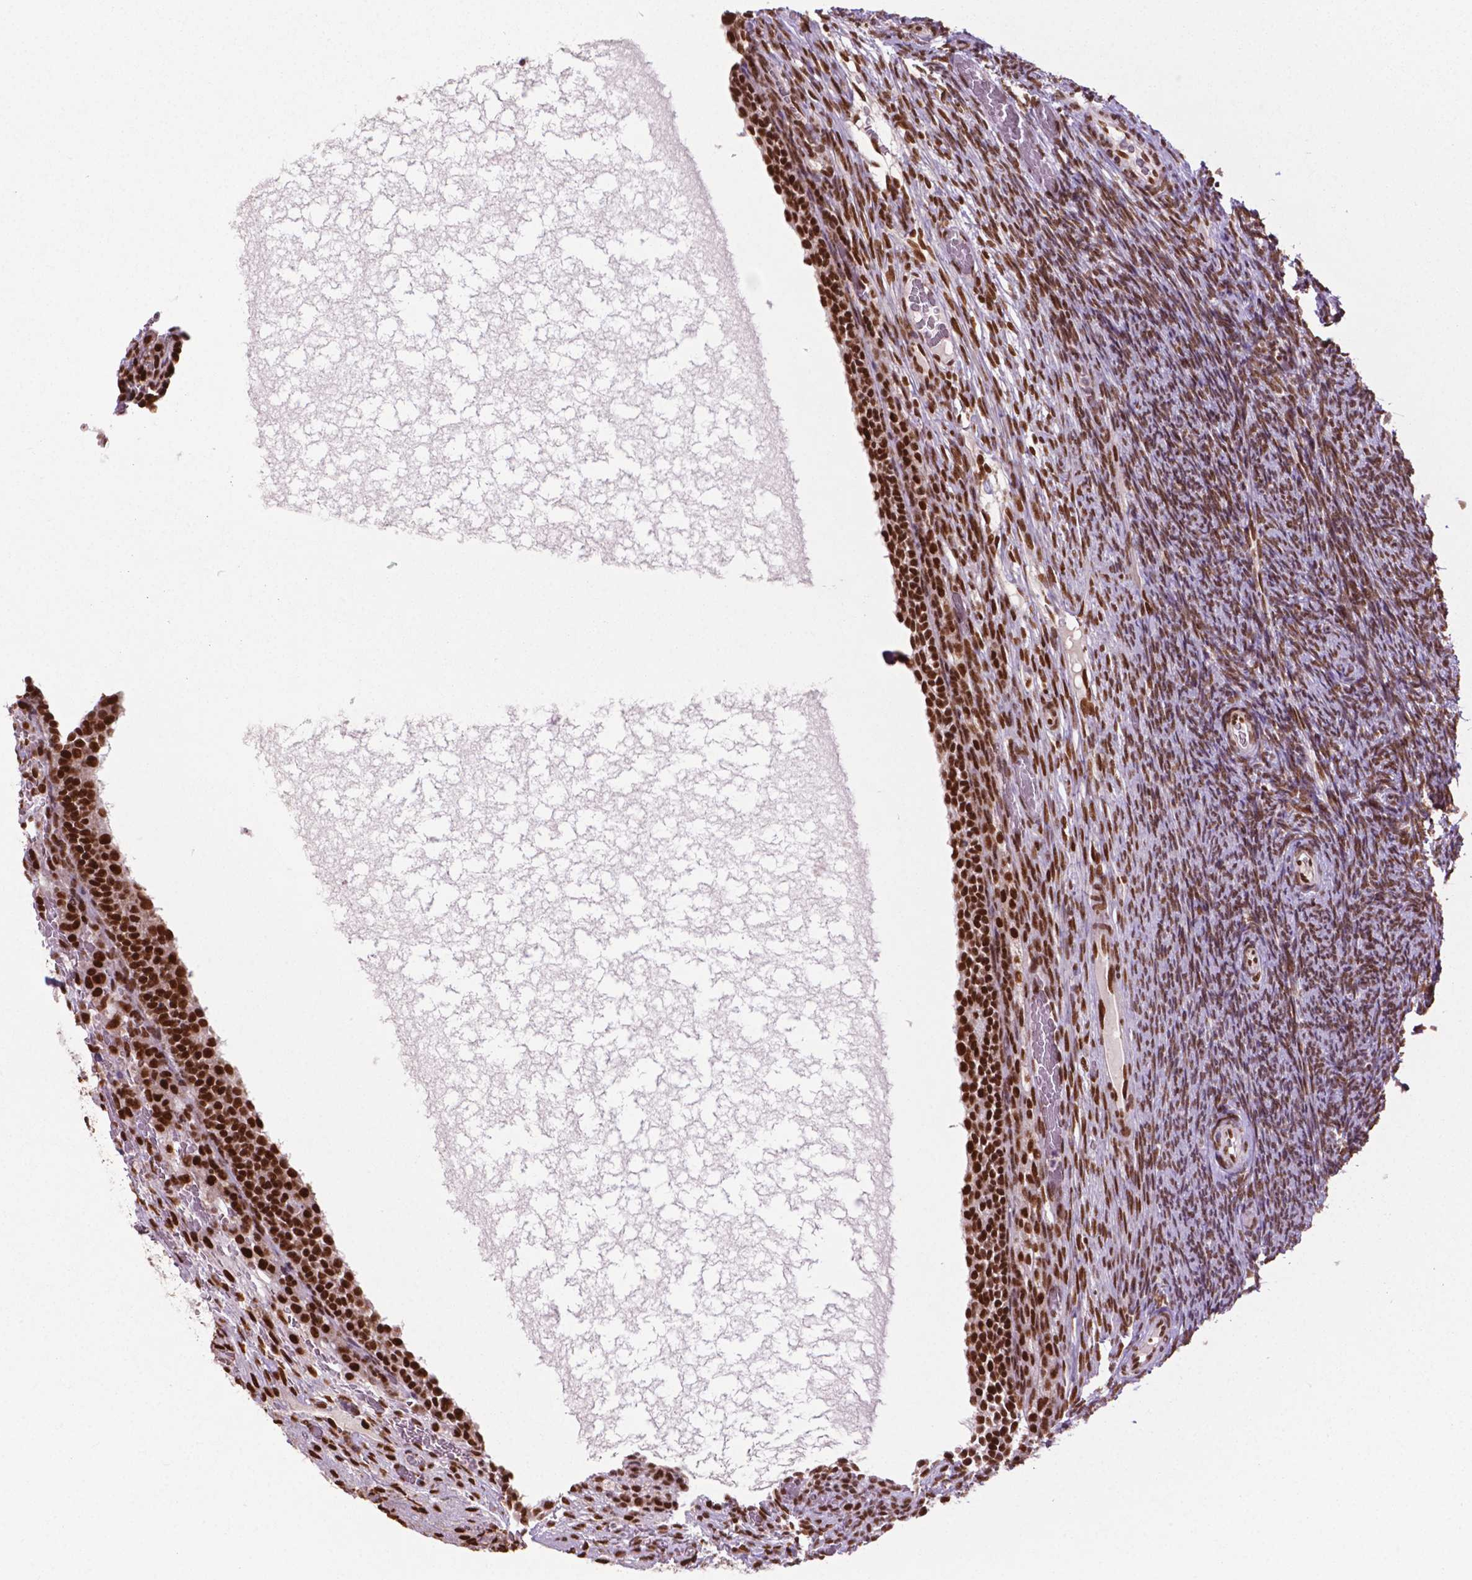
{"staining": {"intensity": "moderate", "quantity": "25%-75%", "location": "nuclear"}, "tissue": "ovary", "cell_type": "Follicle cells", "image_type": "normal", "snomed": [{"axis": "morphology", "description": "Normal tissue, NOS"}, {"axis": "topography", "description": "Ovary"}], "caption": "Protein positivity by IHC demonstrates moderate nuclear staining in about 25%-75% of follicle cells in unremarkable ovary. (DAB = brown stain, brightfield microscopy at high magnification).", "gene": "MLH1", "patient": {"sex": "female", "age": 34}}